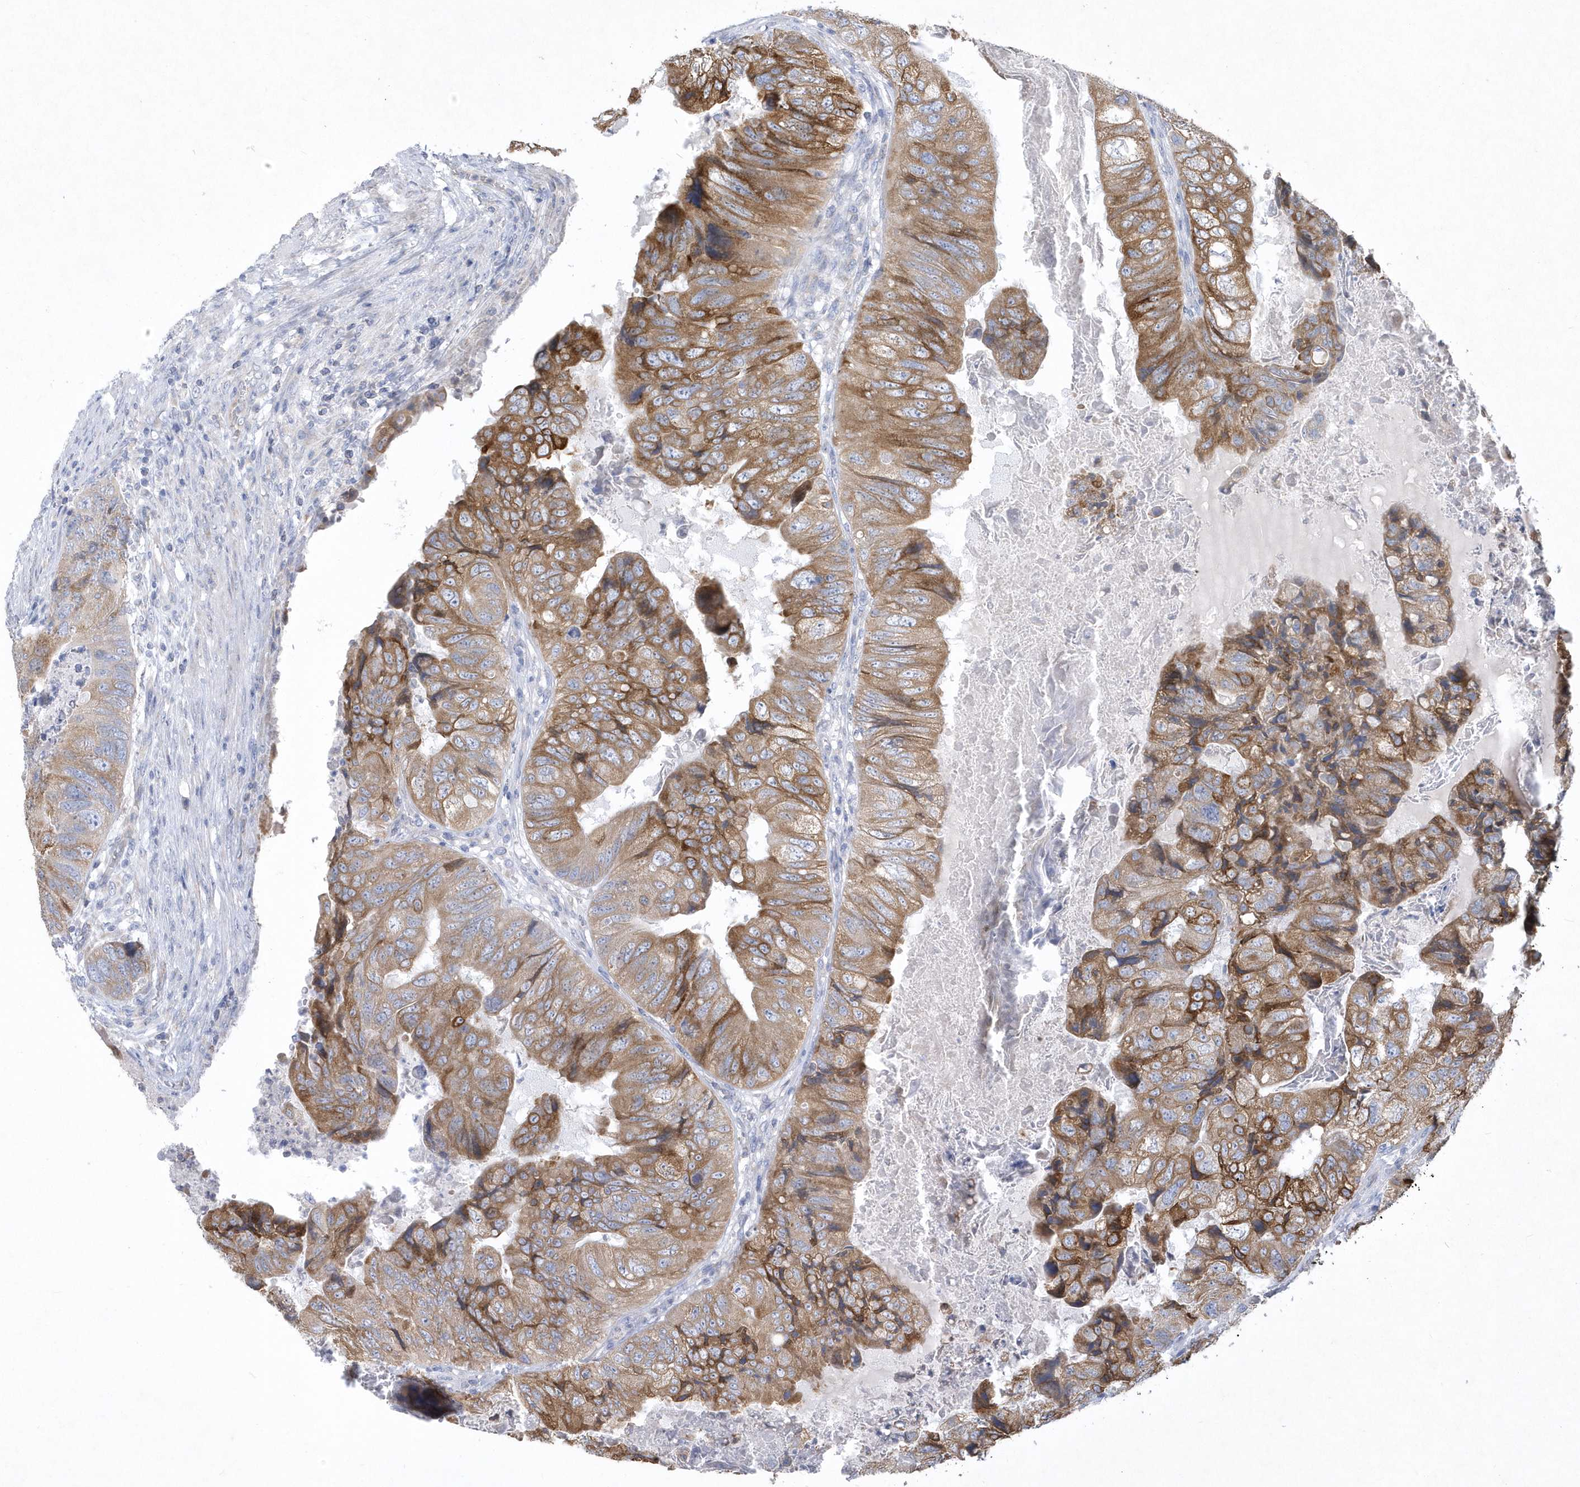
{"staining": {"intensity": "moderate", "quantity": "25%-75%", "location": "cytoplasmic/membranous"}, "tissue": "colorectal cancer", "cell_type": "Tumor cells", "image_type": "cancer", "snomed": [{"axis": "morphology", "description": "Adenocarcinoma, NOS"}, {"axis": "topography", "description": "Rectum"}], "caption": "Immunohistochemistry (IHC) of human colorectal adenocarcinoma exhibits medium levels of moderate cytoplasmic/membranous staining in approximately 25%-75% of tumor cells.", "gene": "DGAT1", "patient": {"sex": "male", "age": 63}}